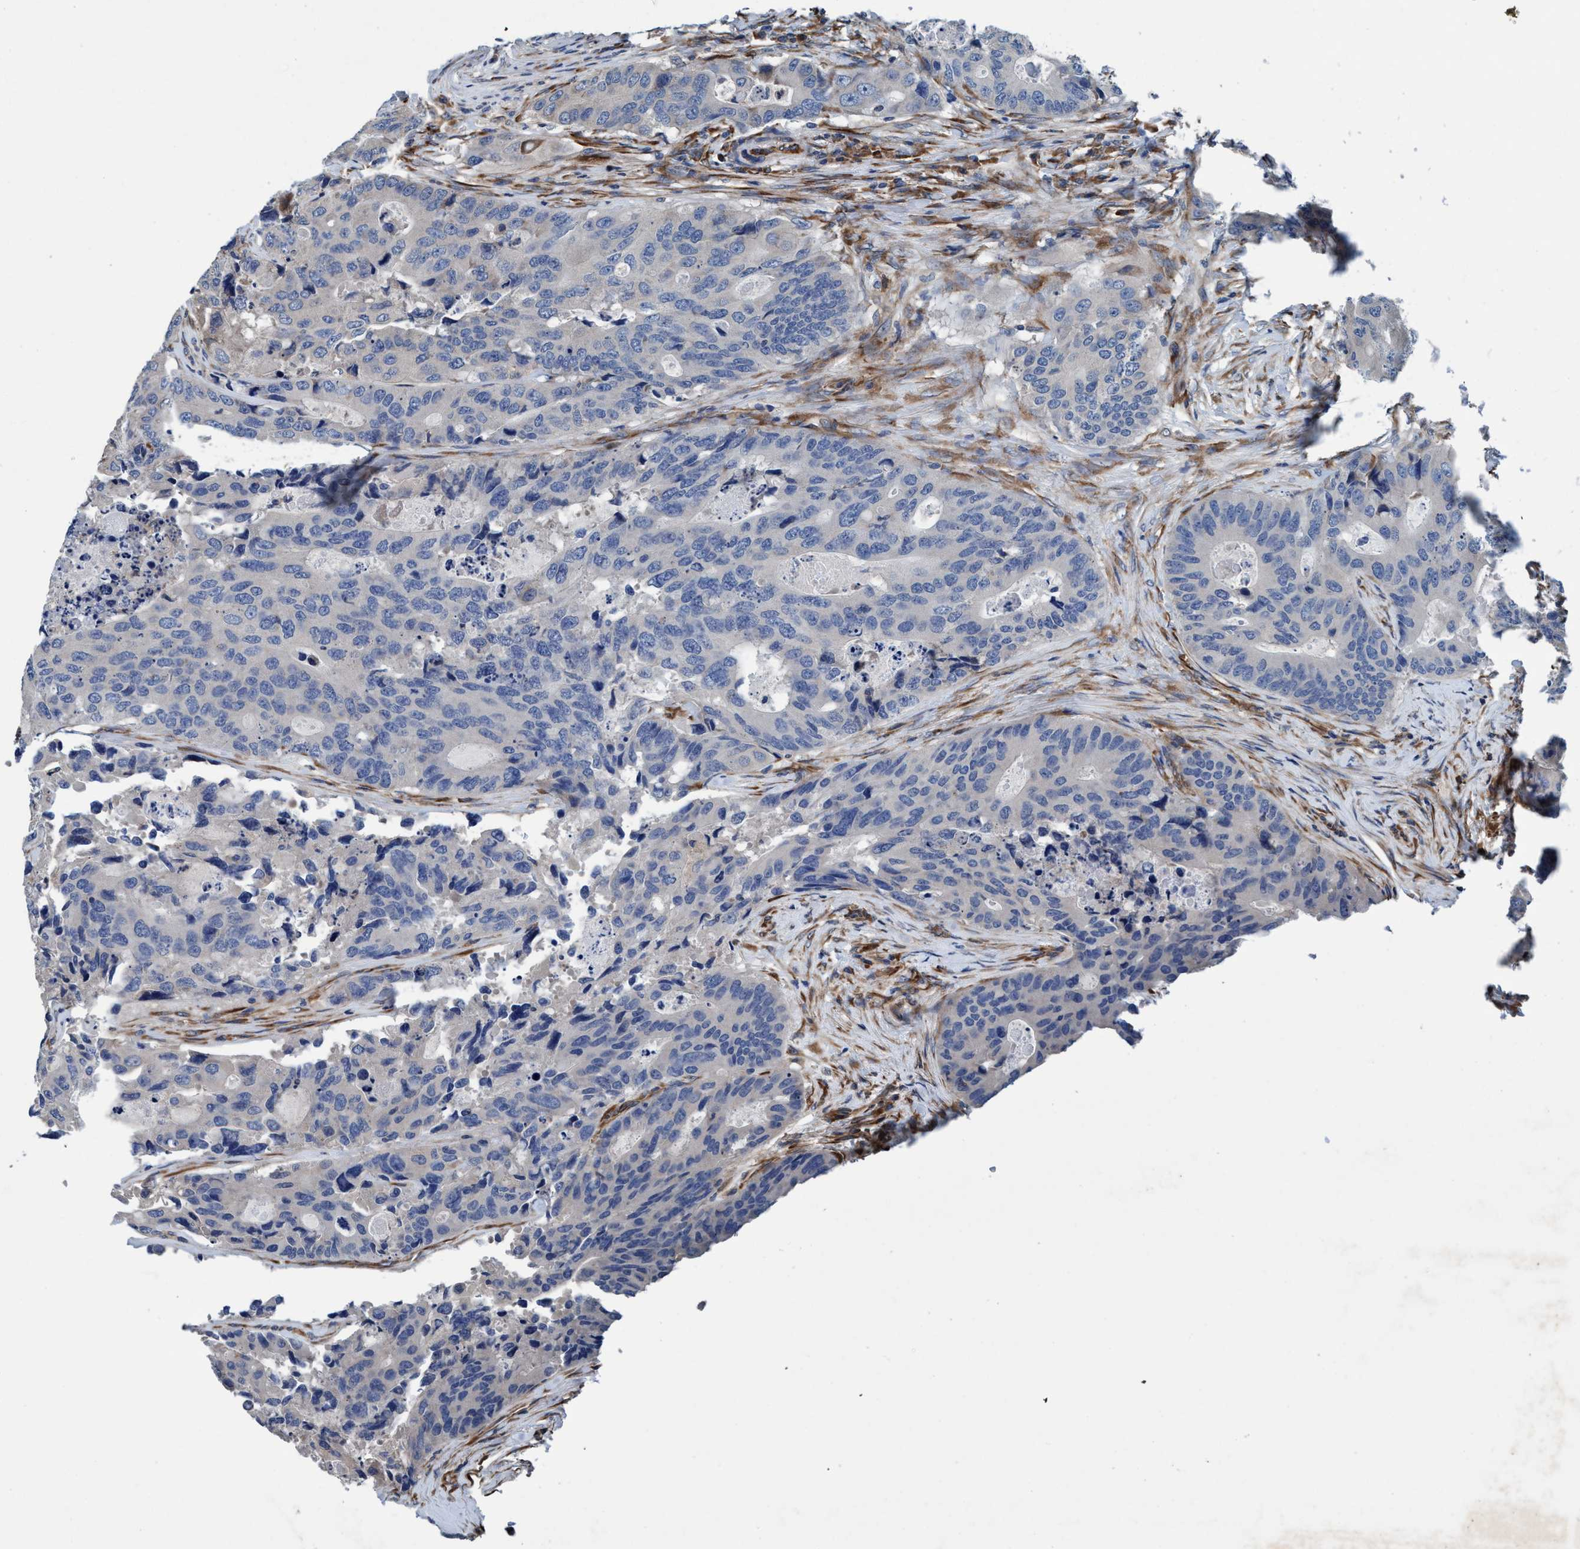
{"staining": {"intensity": "negative", "quantity": "none", "location": "none"}, "tissue": "colorectal cancer", "cell_type": "Tumor cells", "image_type": "cancer", "snomed": [{"axis": "morphology", "description": "Adenocarcinoma, NOS"}, {"axis": "topography", "description": "Colon"}], "caption": "The histopathology image reveals no staining of tumor cells in adenocarcinoma (colorectal).", "gene": "ENDOG", "patient": {"sex": "male", "age": 71}}